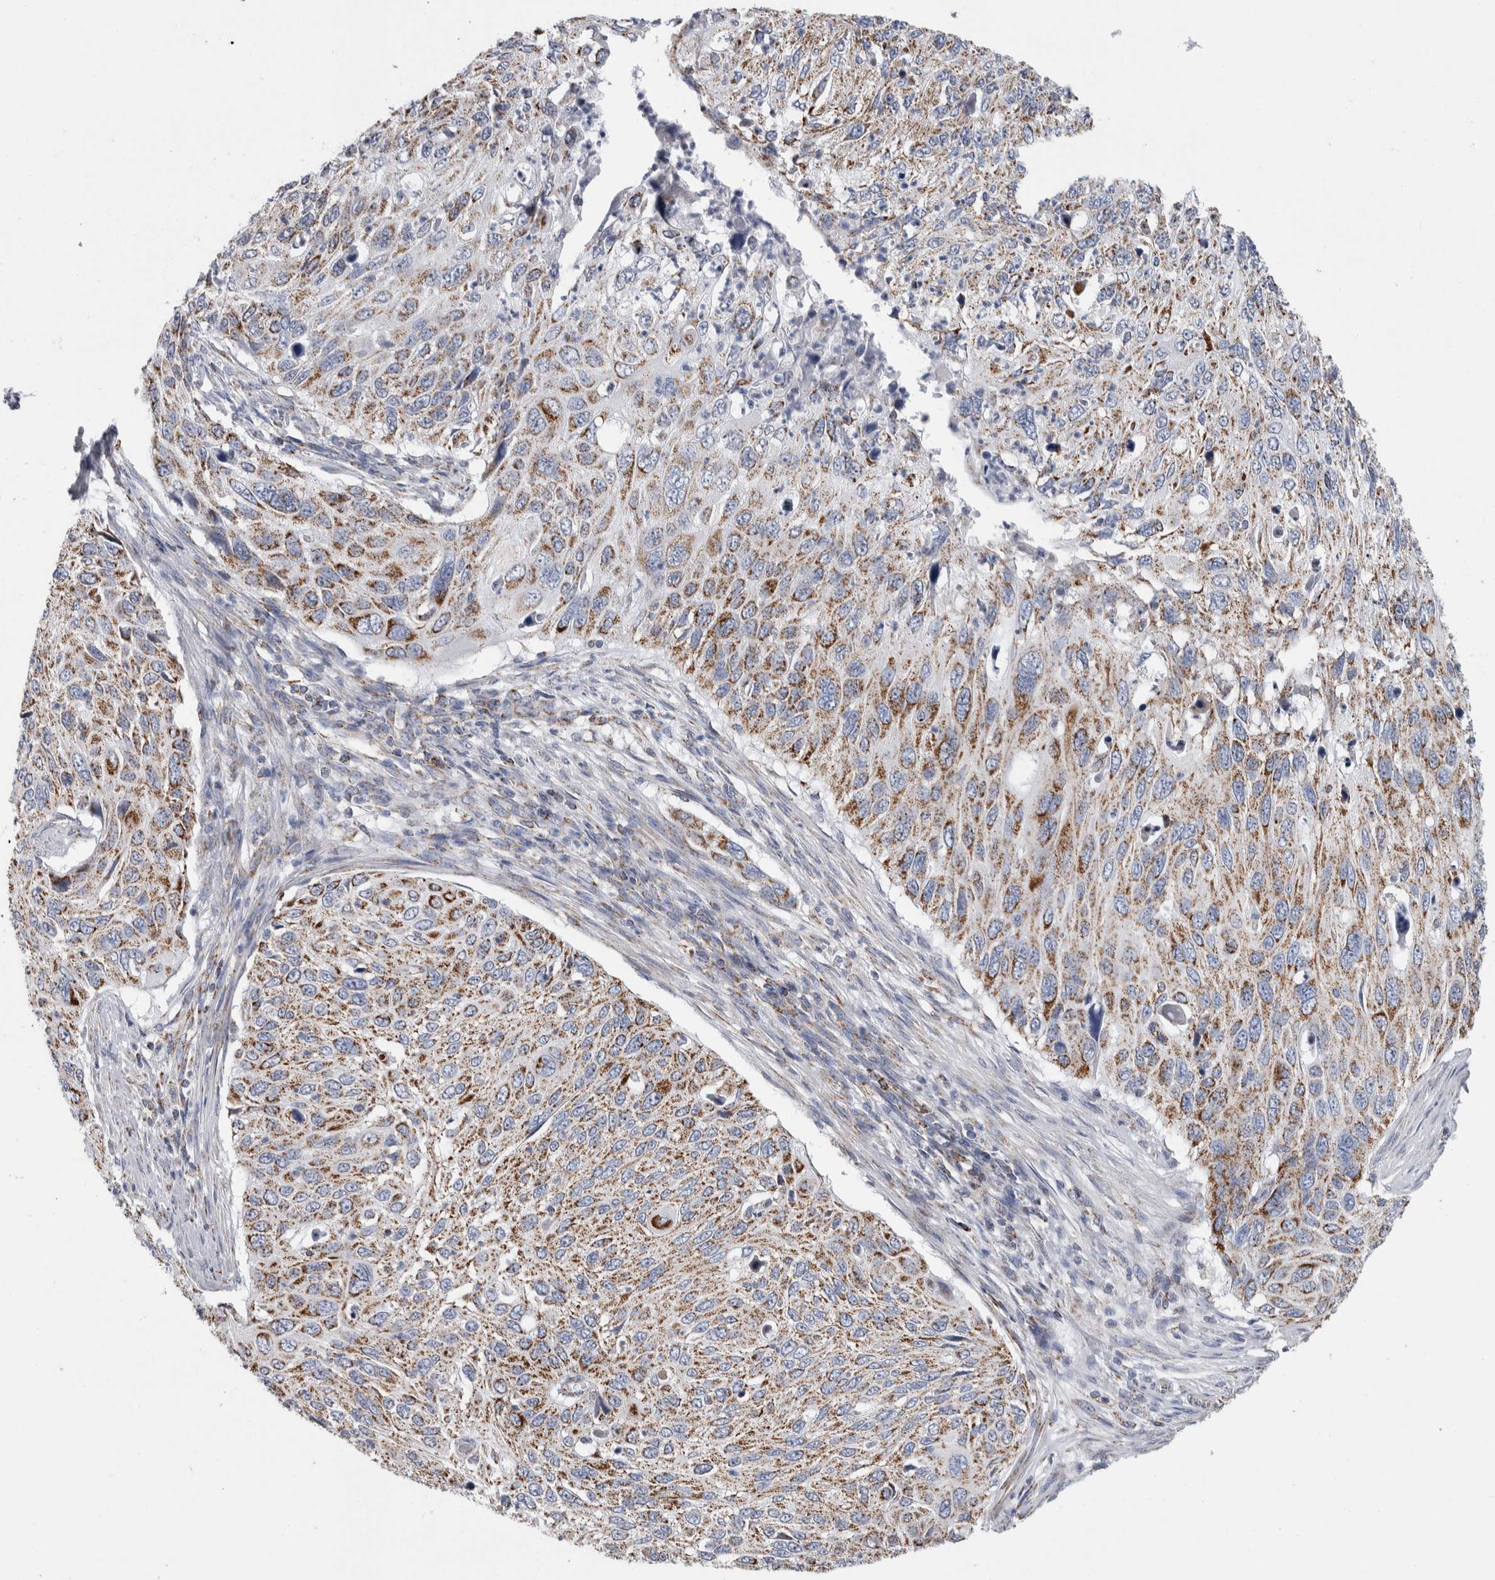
{"staining": {"intensity": "moderate", "quantity": ">75%", "location": "cytoplasmic/membranous"}, "tissue": "cervical cancer", "cell_type": "Tumor cells", "image_type": "cancer", "snomed": [{"axis": "morphology", "description": "Squamous cell carcinoma, NOS"}, {"axis": "topography", "description": "Cervix"}], "caption": "An IHC histopathology image of tumor tissue is shown. Protein staining in brown shows moderate cytoplasmic/membranous positivity in cervical cancer within tumor cells.", "gene": "ETFA", "patient": {"sex": "female", "age": 70}}